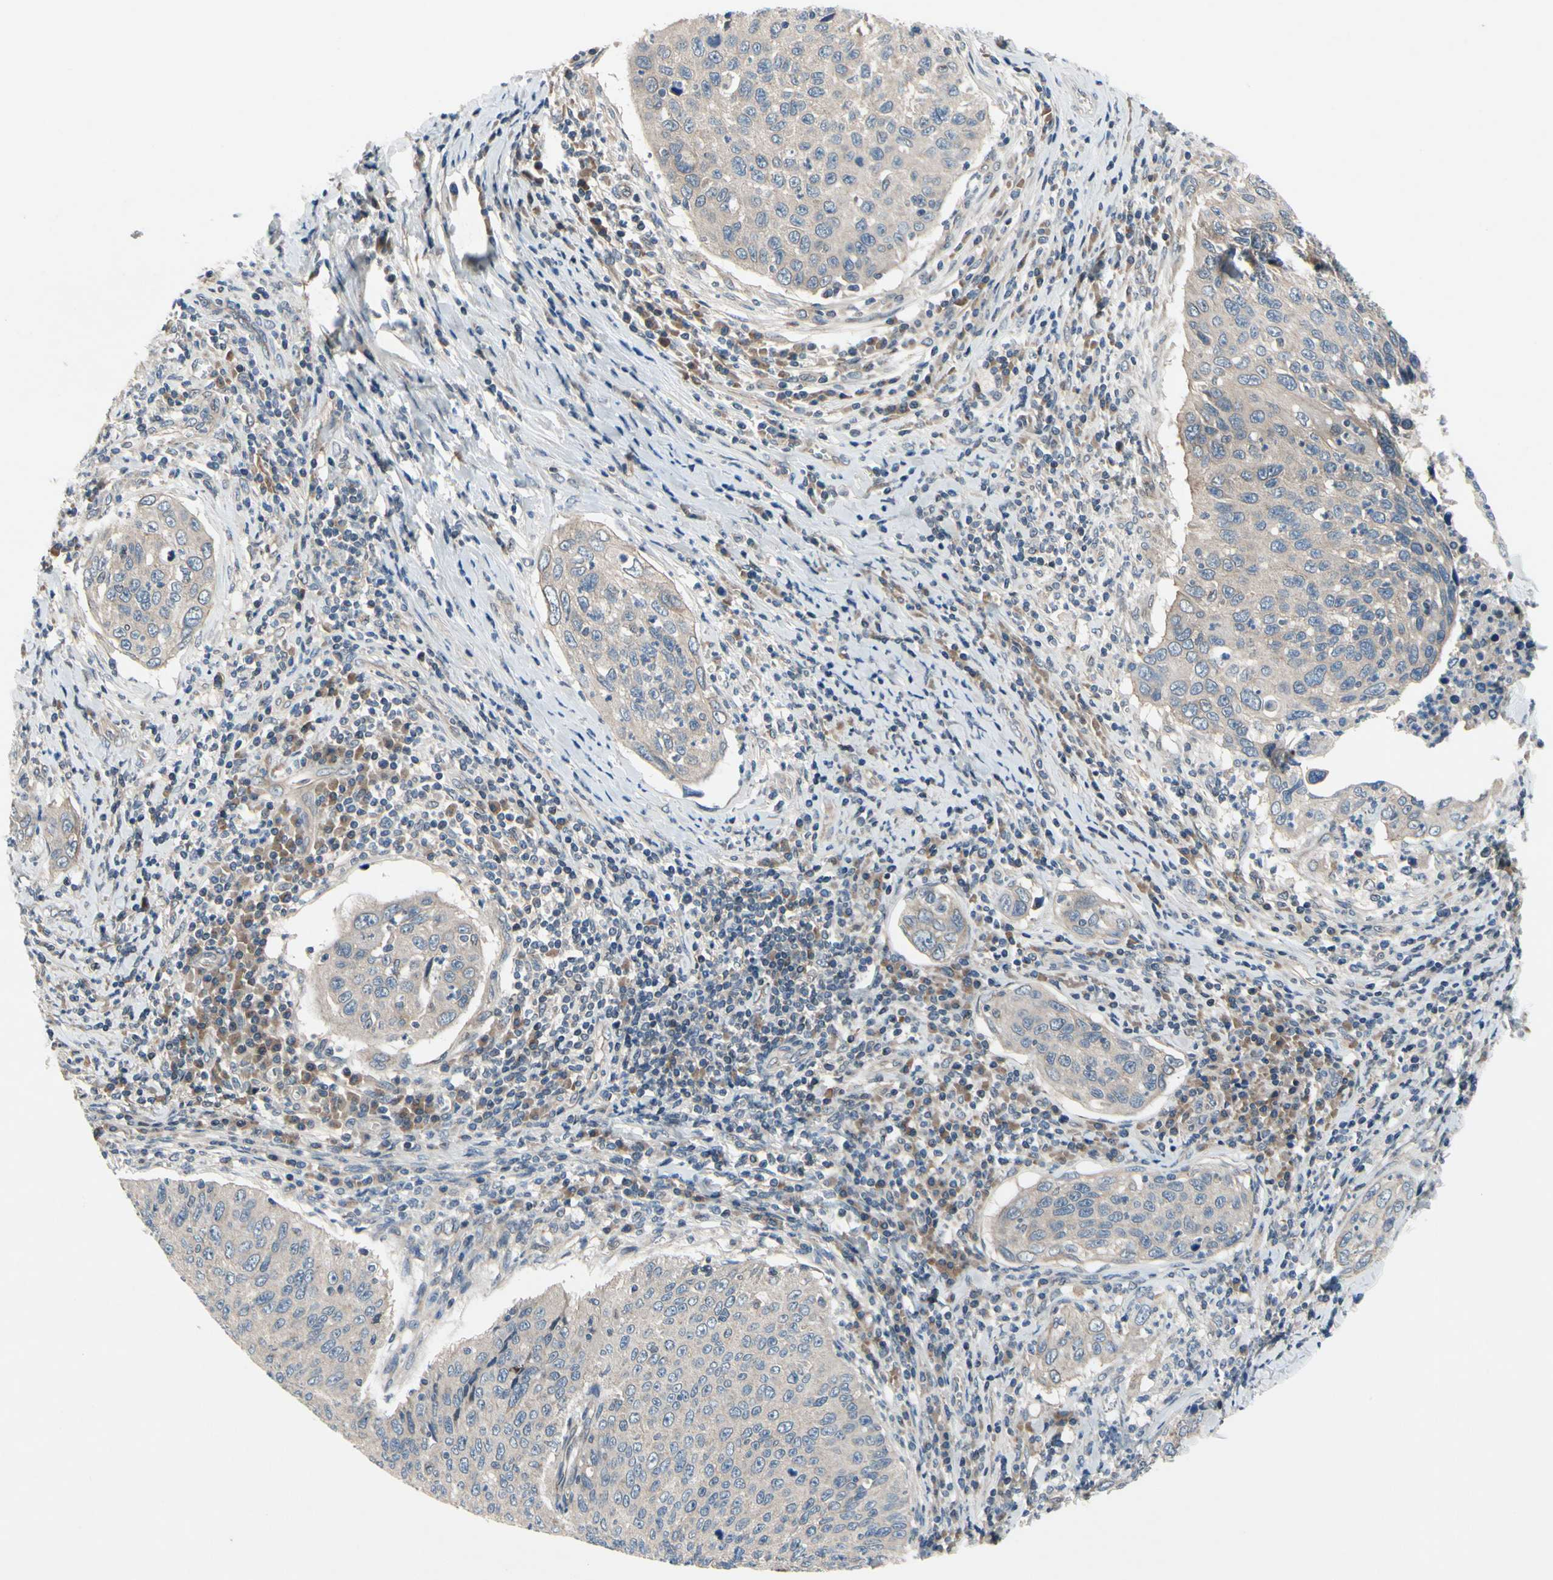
{"staining": {"intensity": "weak", "quantity": "<25%", "location": "cytoplasmic/membranous"}, "tissue": "cervical cancer", "cell_type": "Tumor cells", "image_type": "cancer", "snomed": [{"axis": "morphology", "description": "Squamous cell carcinoma, NOS"}, {"axis": "topography", "description": "Cervix"}], "caption": "This is a photomicrograph of immunohistochemistry (IHC) staining of squamous cell carcinoma (cervical), which shows no positivity in tumor cells.", "gene": "ICAM5", "patient": {"sex": "female", "age": 53}}